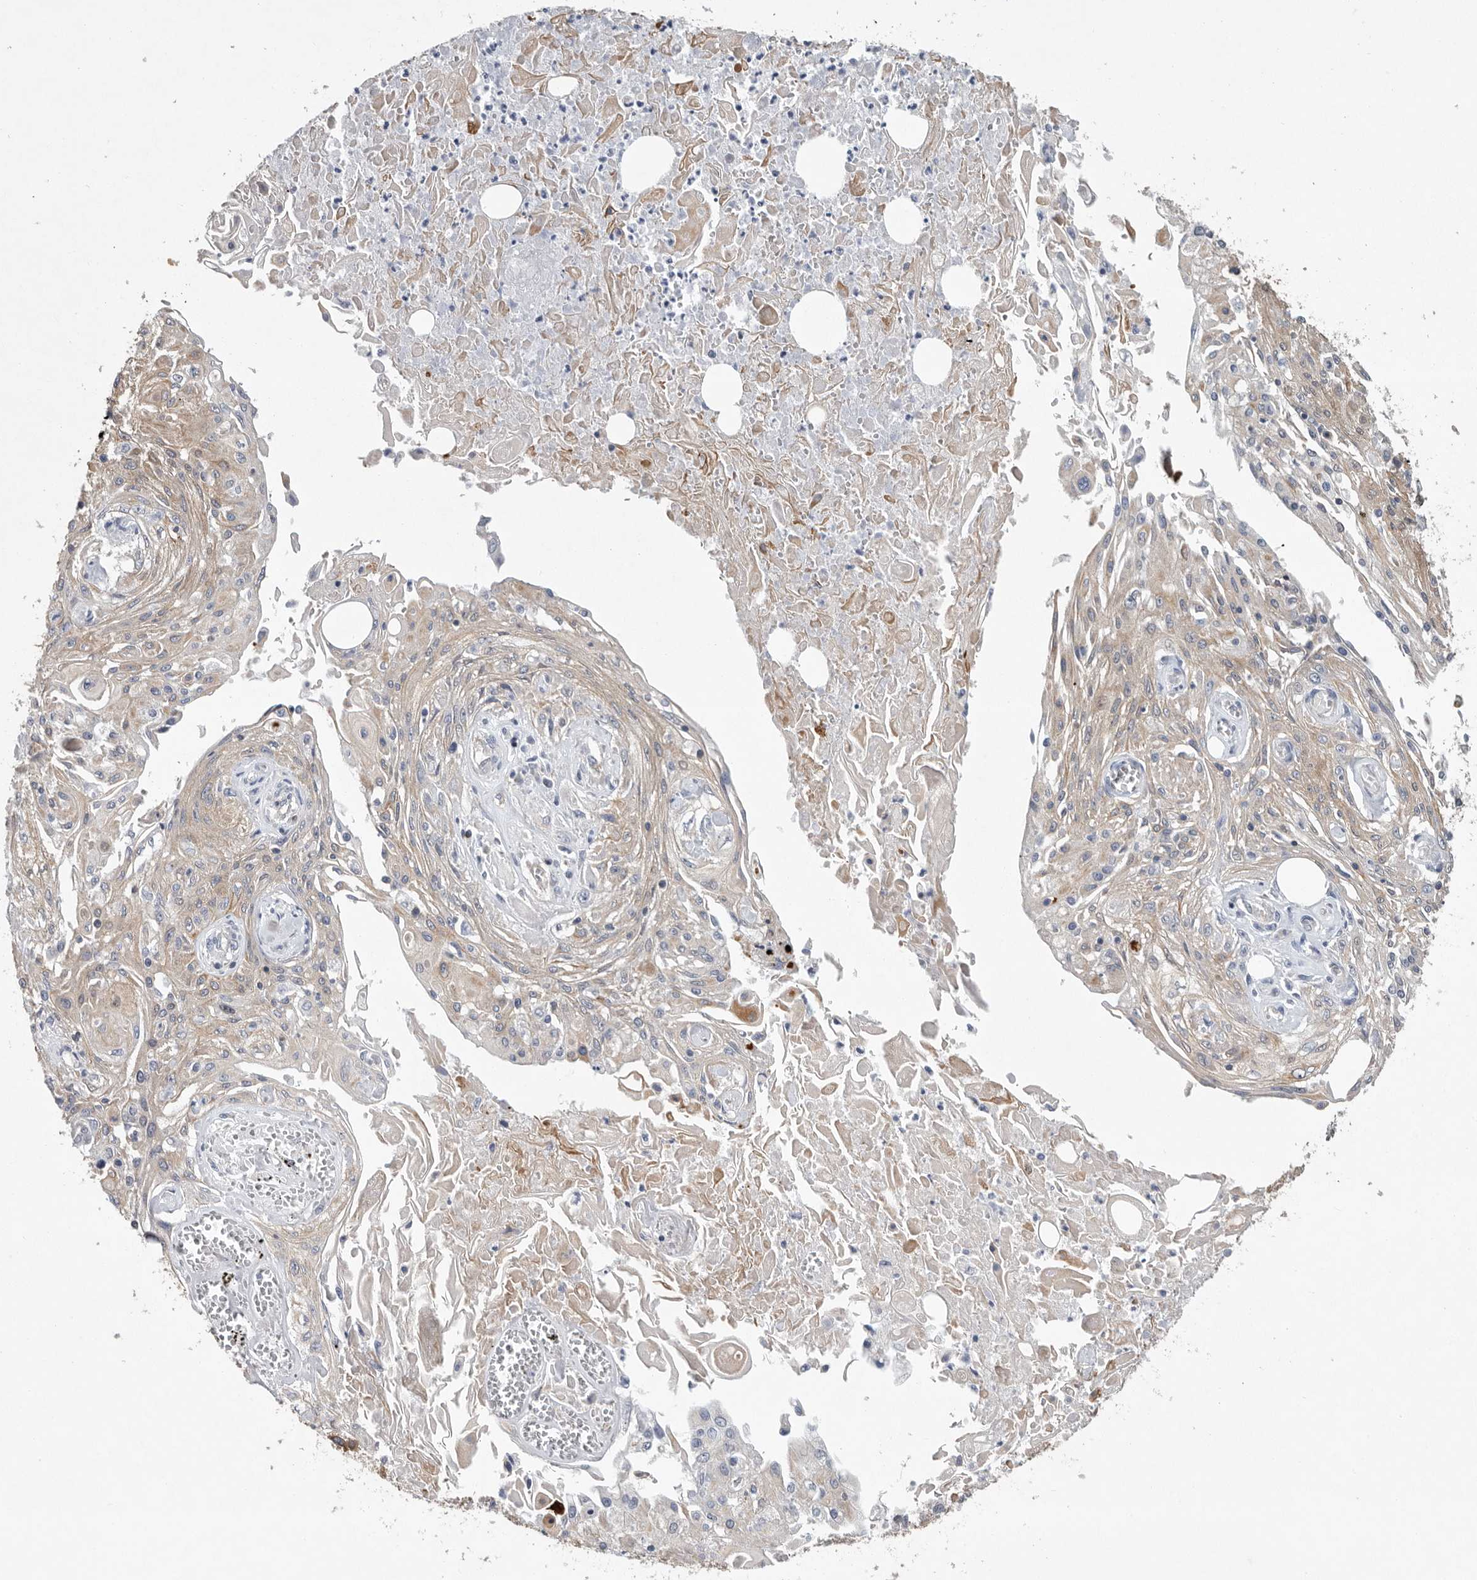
{"staining": {"intensity": "weak", "quantity": ">75%", "location": "cytoplasmic/membranous"}, "tissue": "skin cancer", "cell_type": "Tumor cells", "image_type": "cancer", "snomed": [{"axis": "morphology", "description": "Squamous cell carcinoma, NOS"}, {"axis": "morphology", "description": "Squamous cell carcinoma, metastatic, NOS"}, {"axis": "topography", "description": "Skin"}, {"axis": "topography", "description": "Lymph node"}], "caption": "IHC of human metastatic squamous cell carcinoma (skin) shows low levels of weak cytoplasmic/membranous positivity in about >75% of tumor cells.", "gene": "PDCD4", "patient": {"sex": "male", "age": 75}}